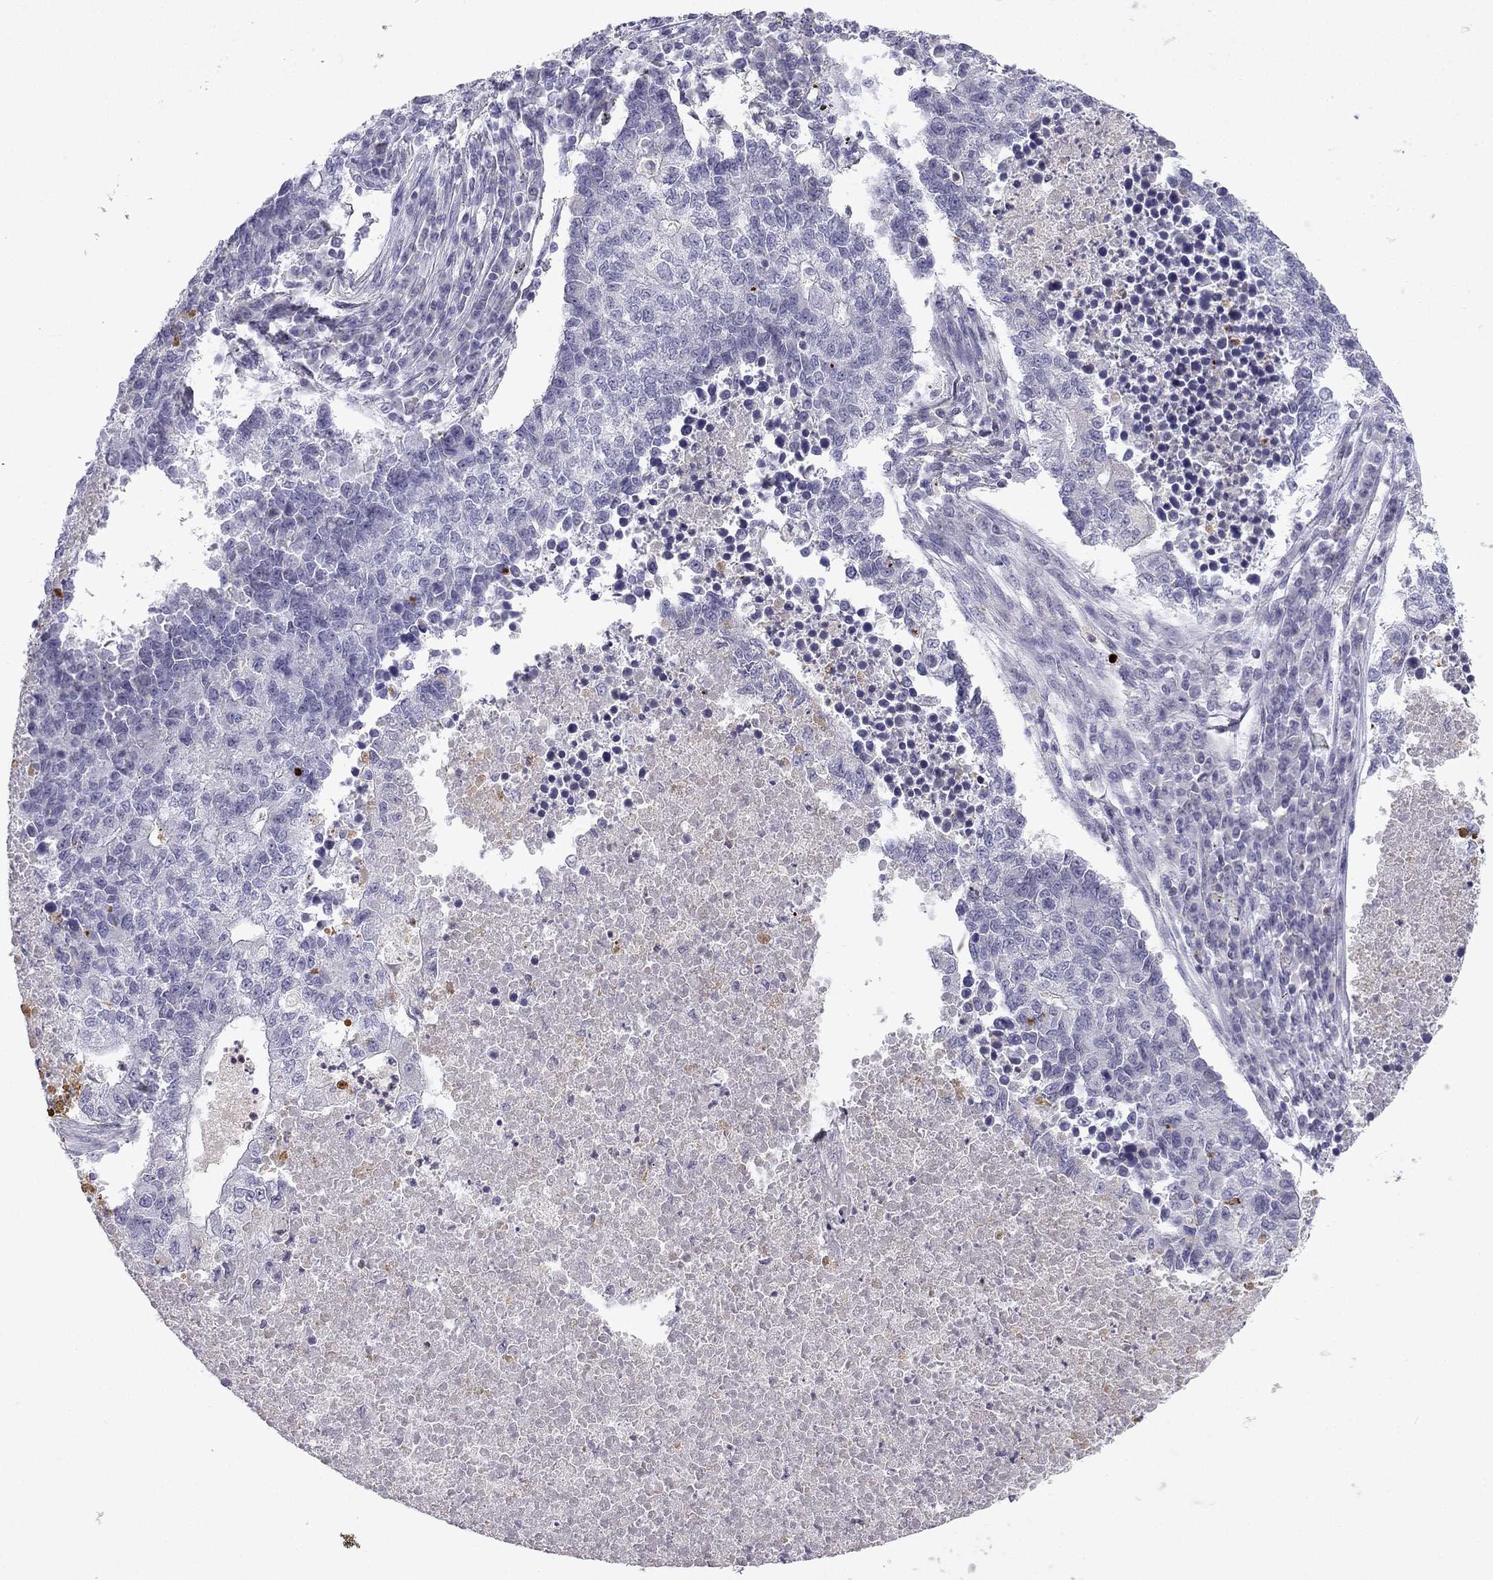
{"staining": {"intensity": "negative", "quantity": "none", "location": "none"}, "tissue": "lung cancer", "cell_type": "Tumor cells", "image_type": "cancer", "snomed": [{"axis": "morphology", "description": "Adenocarcinoma, NOS"}, {"axis": "topography", "description": "Lung"}], "caption": "Histopathology image shows no protein expression in tumor cells of adenocarcinoma (lung) tissue. (Immunohistochemistry (ihc), brightfield microscopy, high magnification).", "gene": "SLC6A4", "patient": {"sex": "male", "age": 57}}